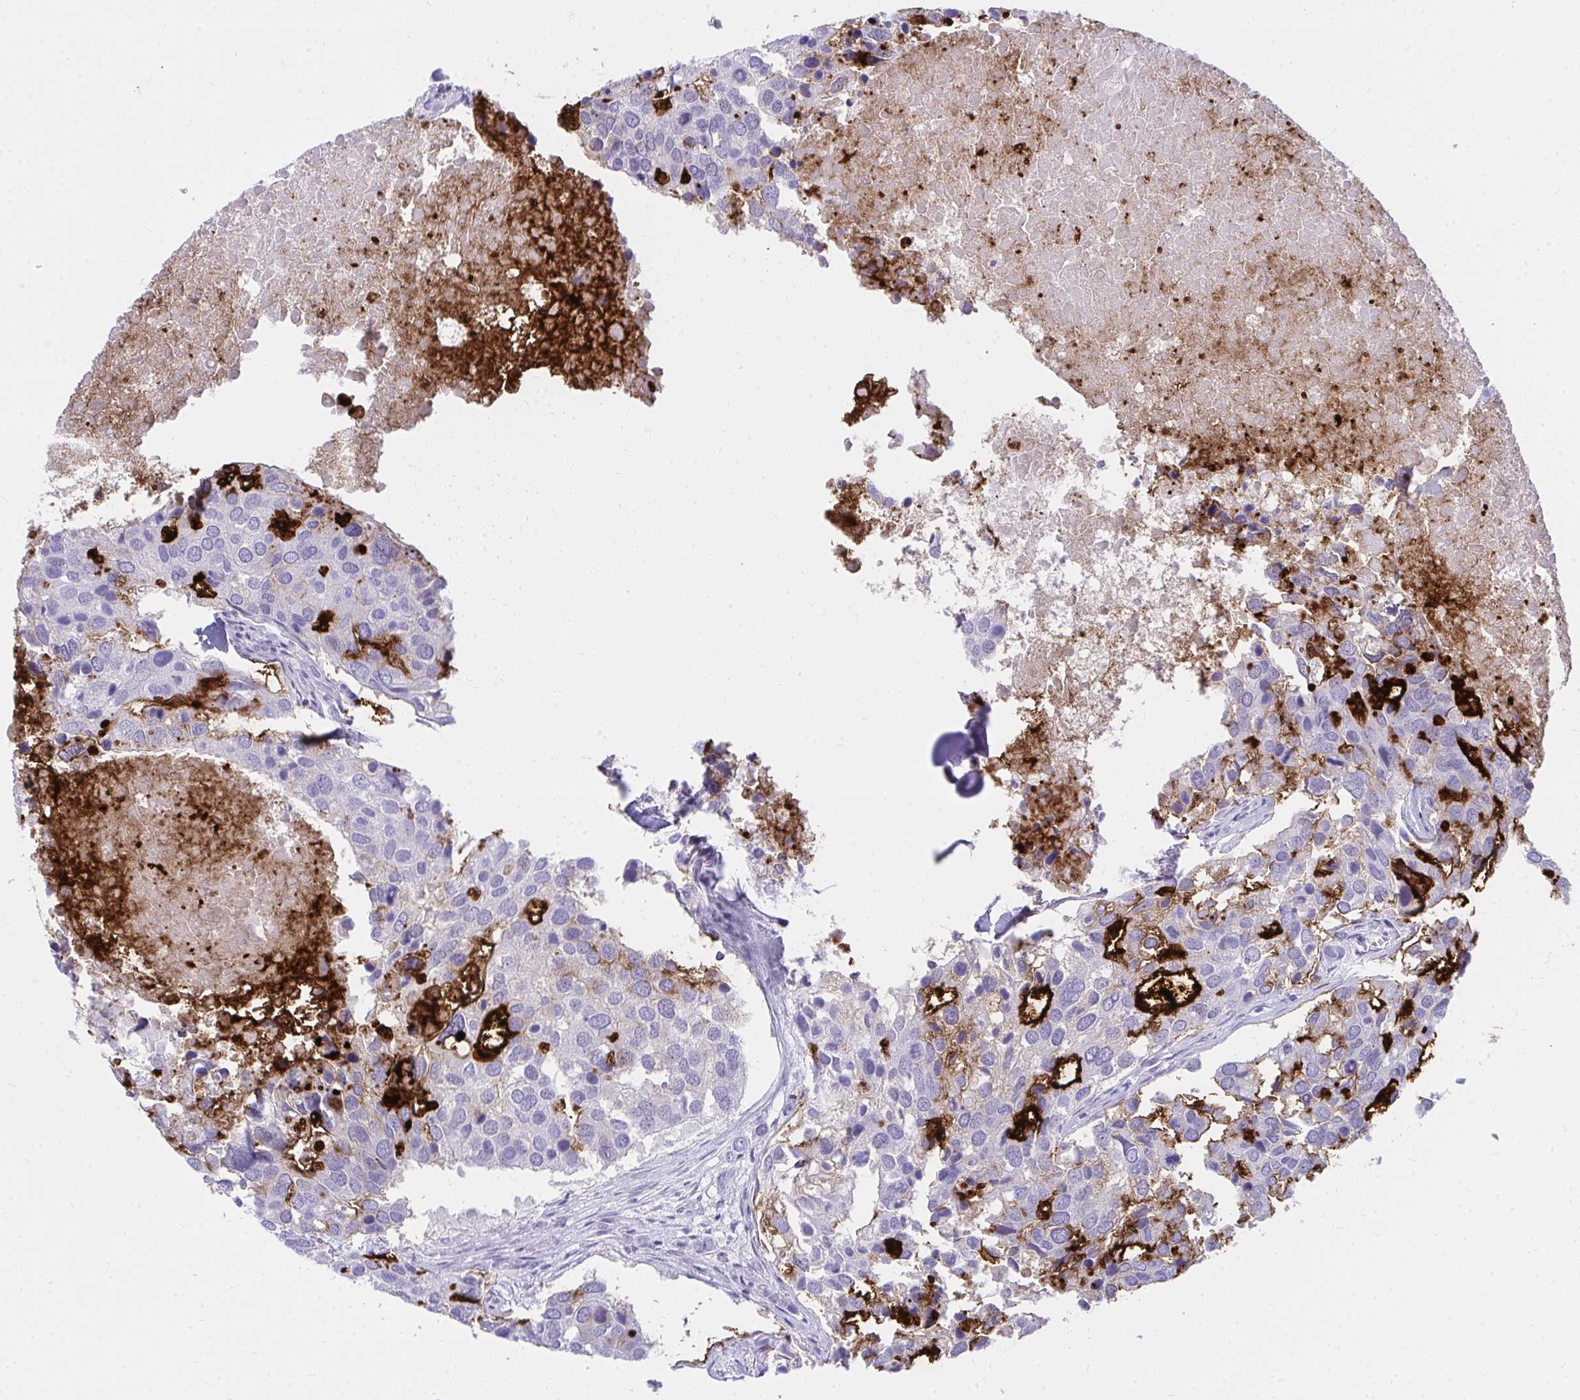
{"staining": {"intensity": "strong", "quantity": "<25%", "location": "cytoplasmic/membranous"}, "tissue": "breast cancer", "cell_type": "Tumor cells", "image_type": "cancer", "snomed": [{"axis": "morphology", "description": "Duct carcinoma"}, {"axis": "topography", "description": "Breast"}], "caption": "Immunohistochemistry of human breast cancer displays medium levels of strong cytoplasmic/membranous staining in about <25% of tumor cells. (Brightfield microscopy of DAB IHC at high magnification).", "gene": "OR5F1", "patient": {"sex": "female", "age": 83}}